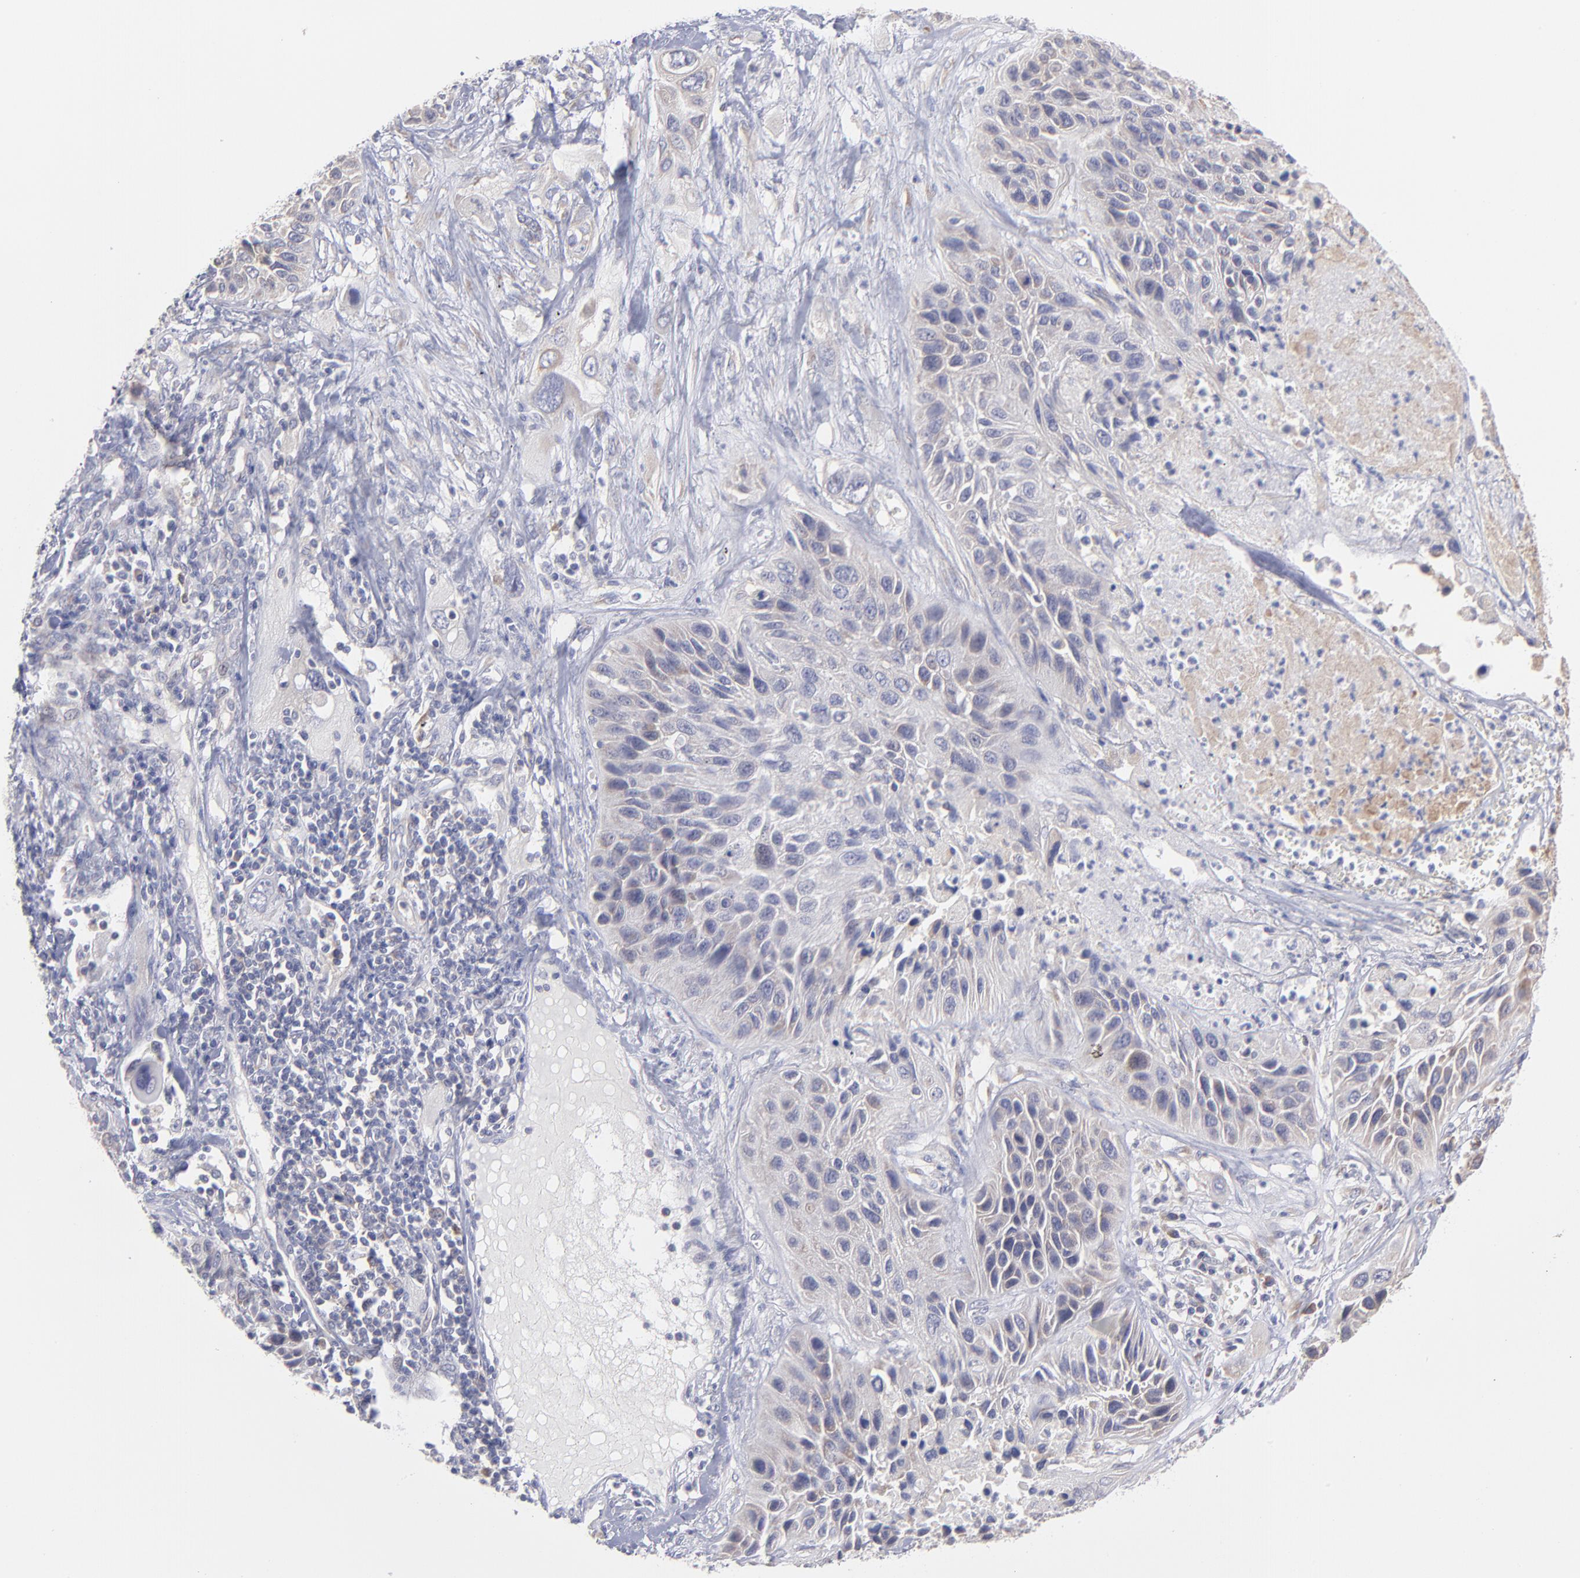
{"staining": {"intensity": "negative", "quantity": "none", "location": "none"}, "tissue": "lung cancer", "cell_type": "Tumor cells", "image_type": "cancer", "snomed": [{"axis": "morphology", "description": "Squamous cell carcinoma, NOS"}, {"axis": "topography", "description": "Lung"}], "caption": "Immunohistochemical staining of squamous cell carcinoma (lung) demonstrates no significant staining in tumor cells.", "gene": "RPLP0", "patient": {"sex": "female", "age": 76}}